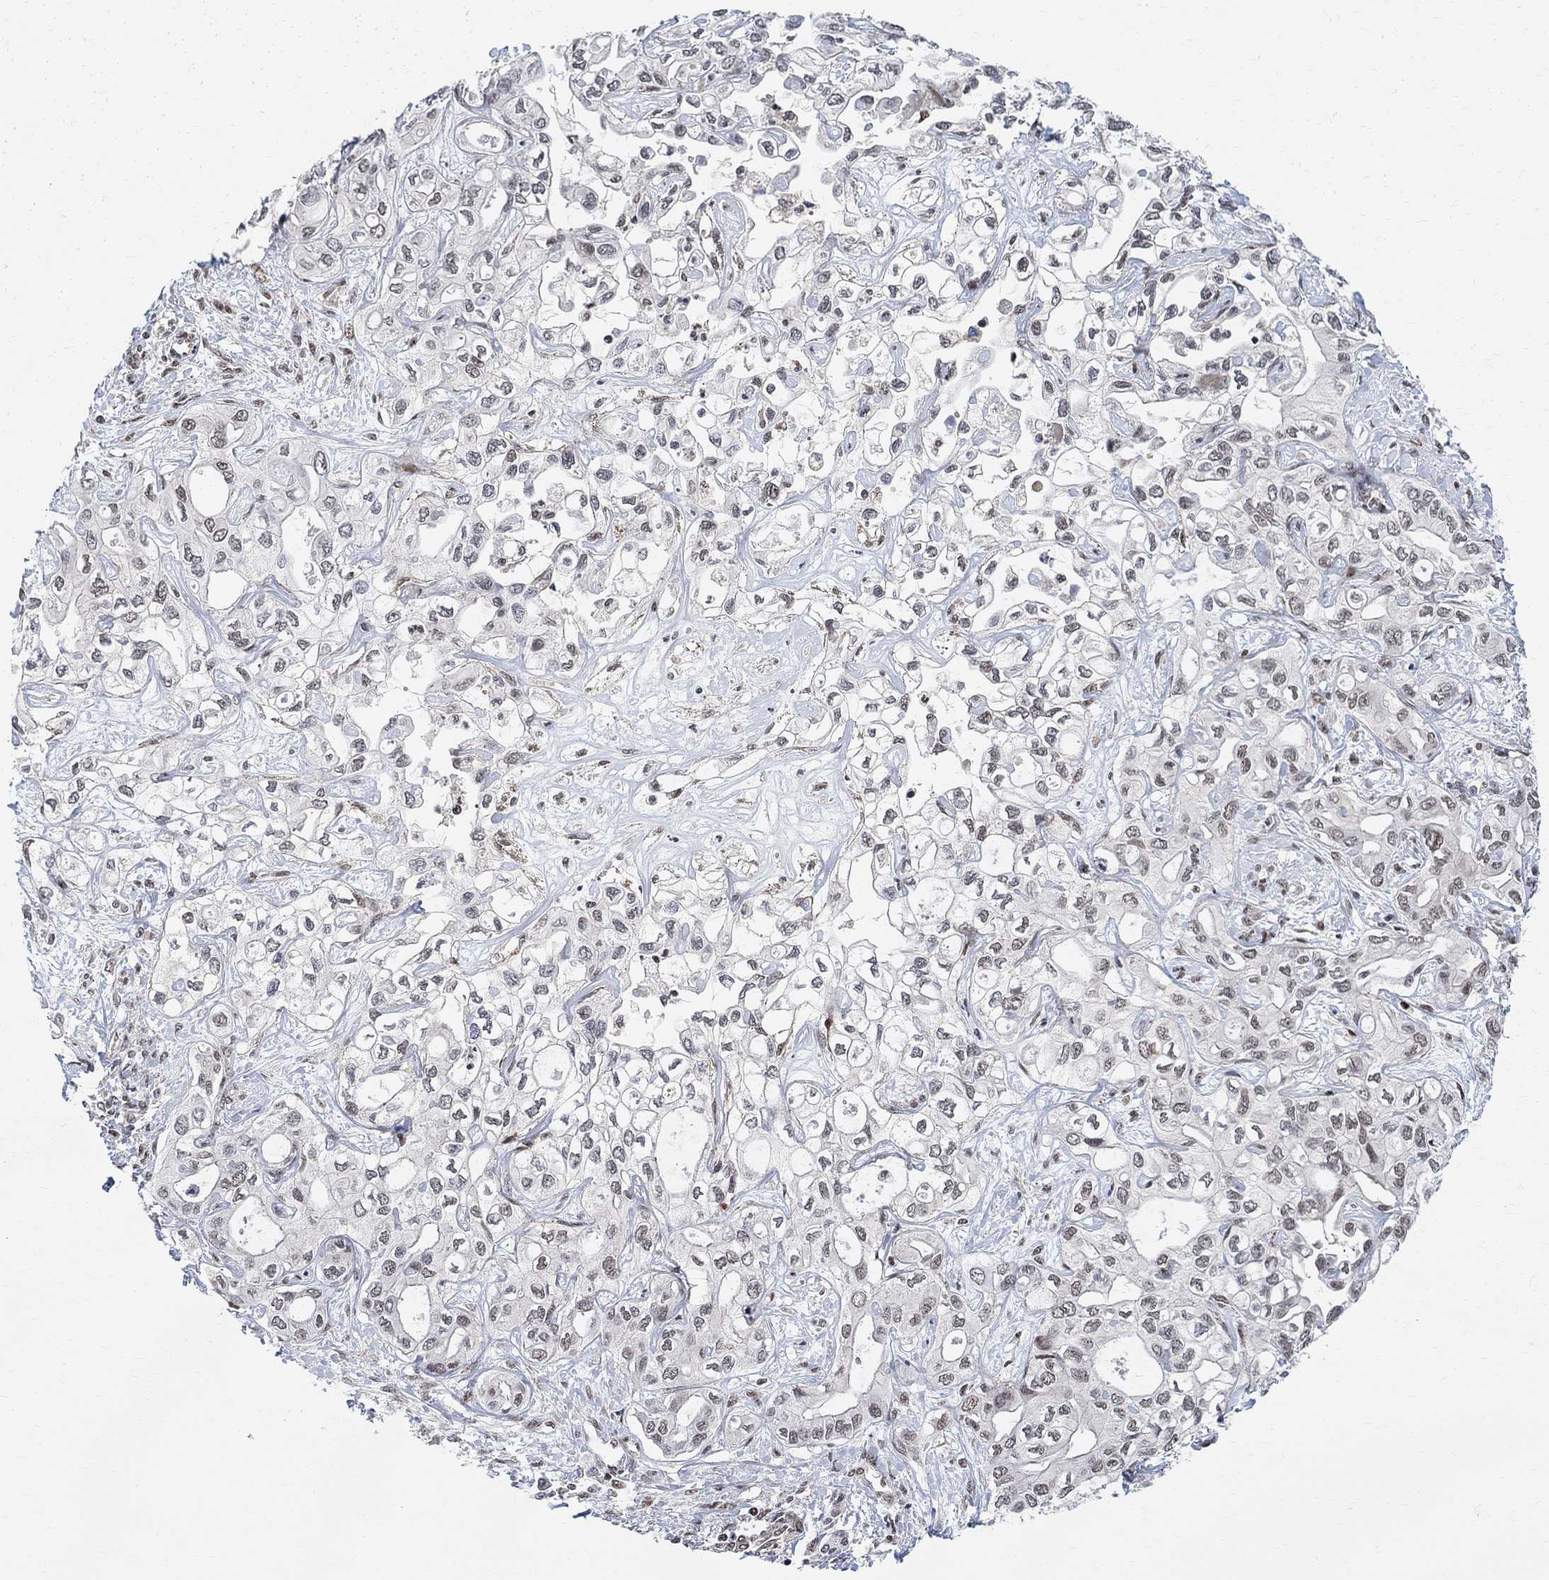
{"staining": {"intensity": "negative", "quantity": "none", "location": "none"}, "tissue": "liver cancer", "cell_type": "Tumor cells", "image_type": "cancer", "snomed": [{"axis": "morphology", "description": "Cholangiocarcinoma"}, {"axis": "topography", "description": "Liver"}], "caption": "IHC of human liver cancer (cholangiocarcinoma) demonstrates no expression in tumor cells.", "gene": "E4F1", "patient": {"sex": "female", "age": 64}}